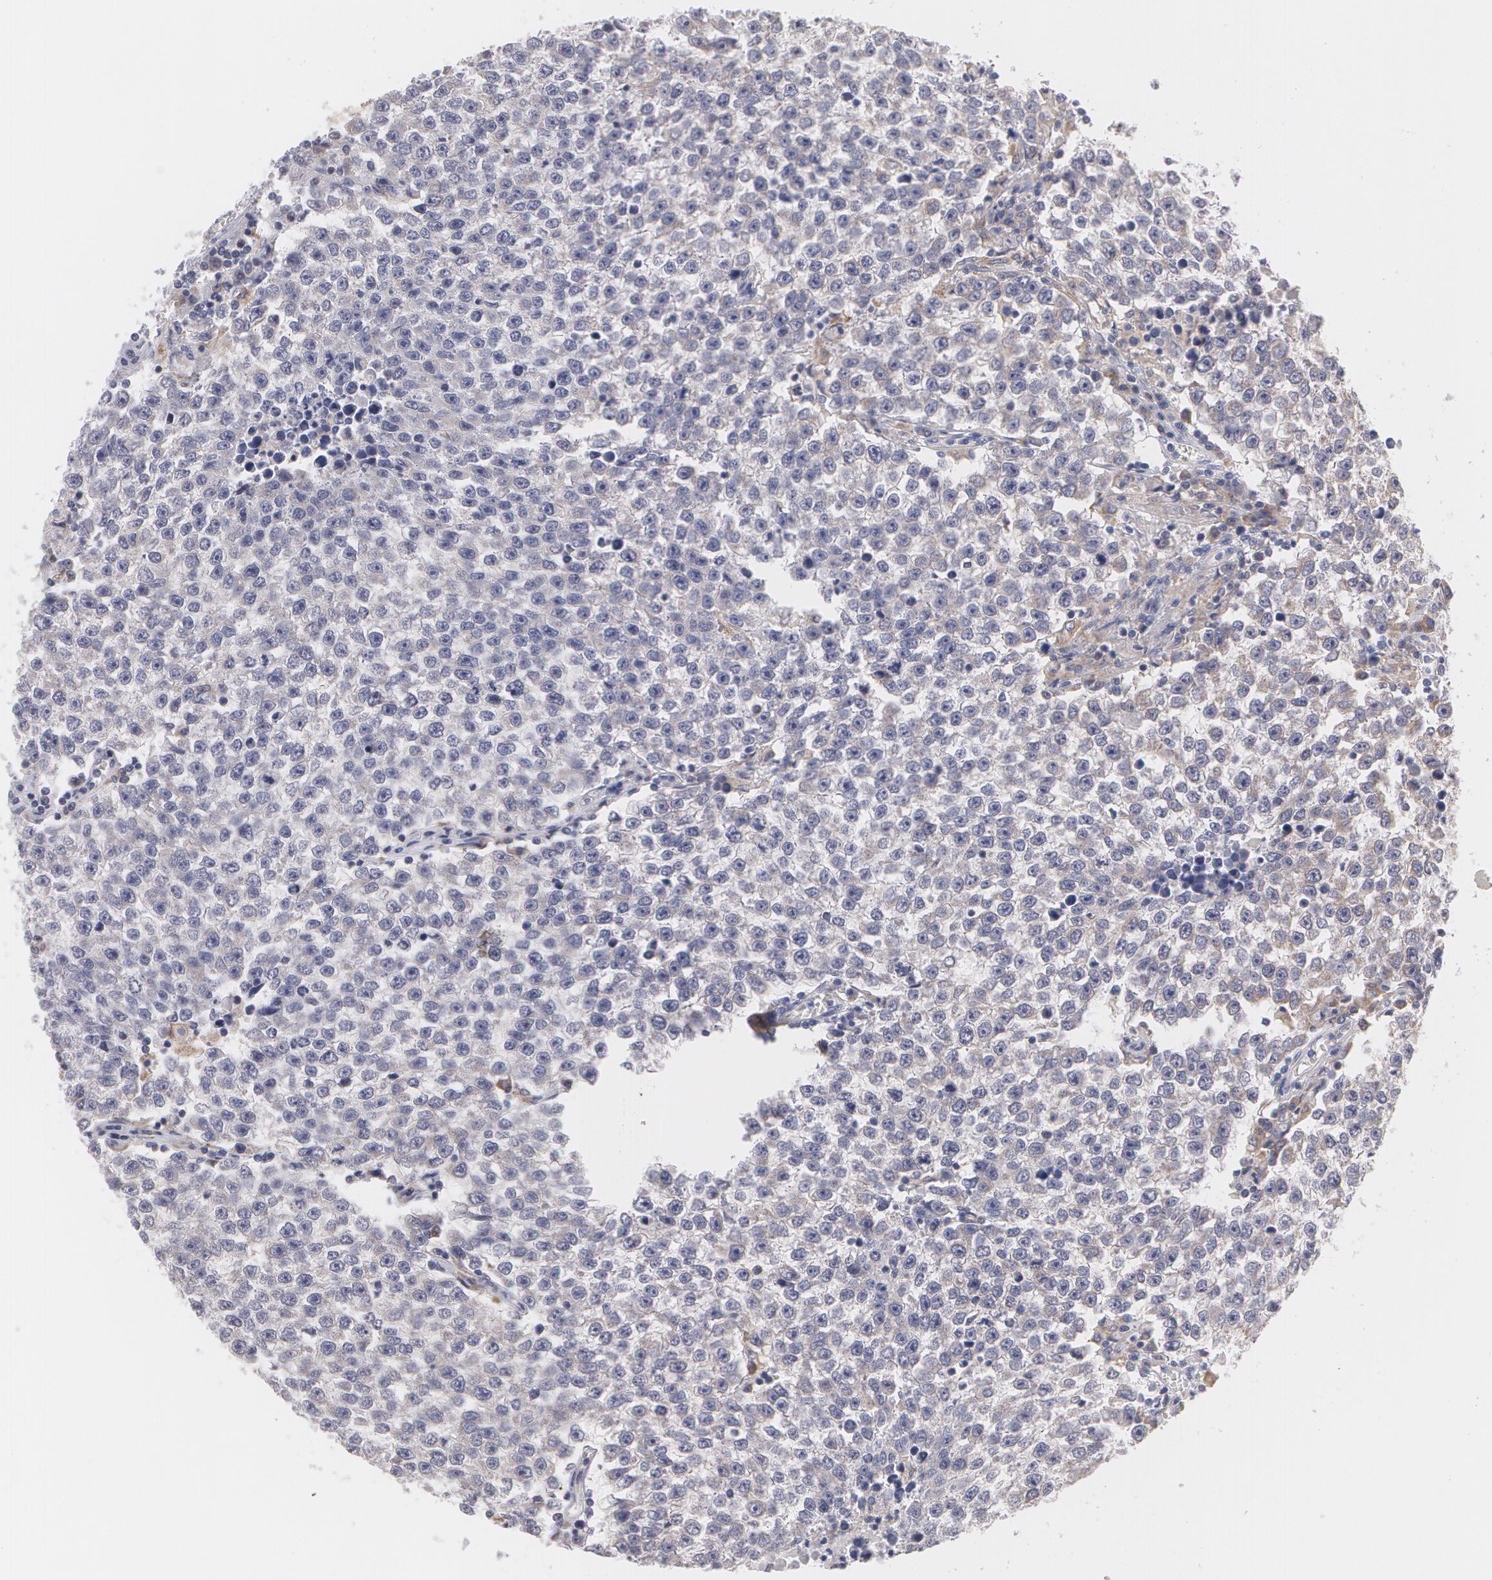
{"staining": {"intensity": "weak", "quantity": "<25%", "location": "cytoplasmic/membranous"}, "tissue": "testis cancer", "cell_type": "Tumor cells", "image_type": "cancer", "snomed": [{"axis": "morphology", "description": "Seminoma, NOS"}, {"axis": "topography", "description": "Testis"}], "caption": "High power microscopy photomicrograph of an immunohistochemistry micrograph of testis cancer, revealing no significant staining in tumor cells.", "gene": "MTHFD1", "patient": {"sex": "male", "age": 36}}